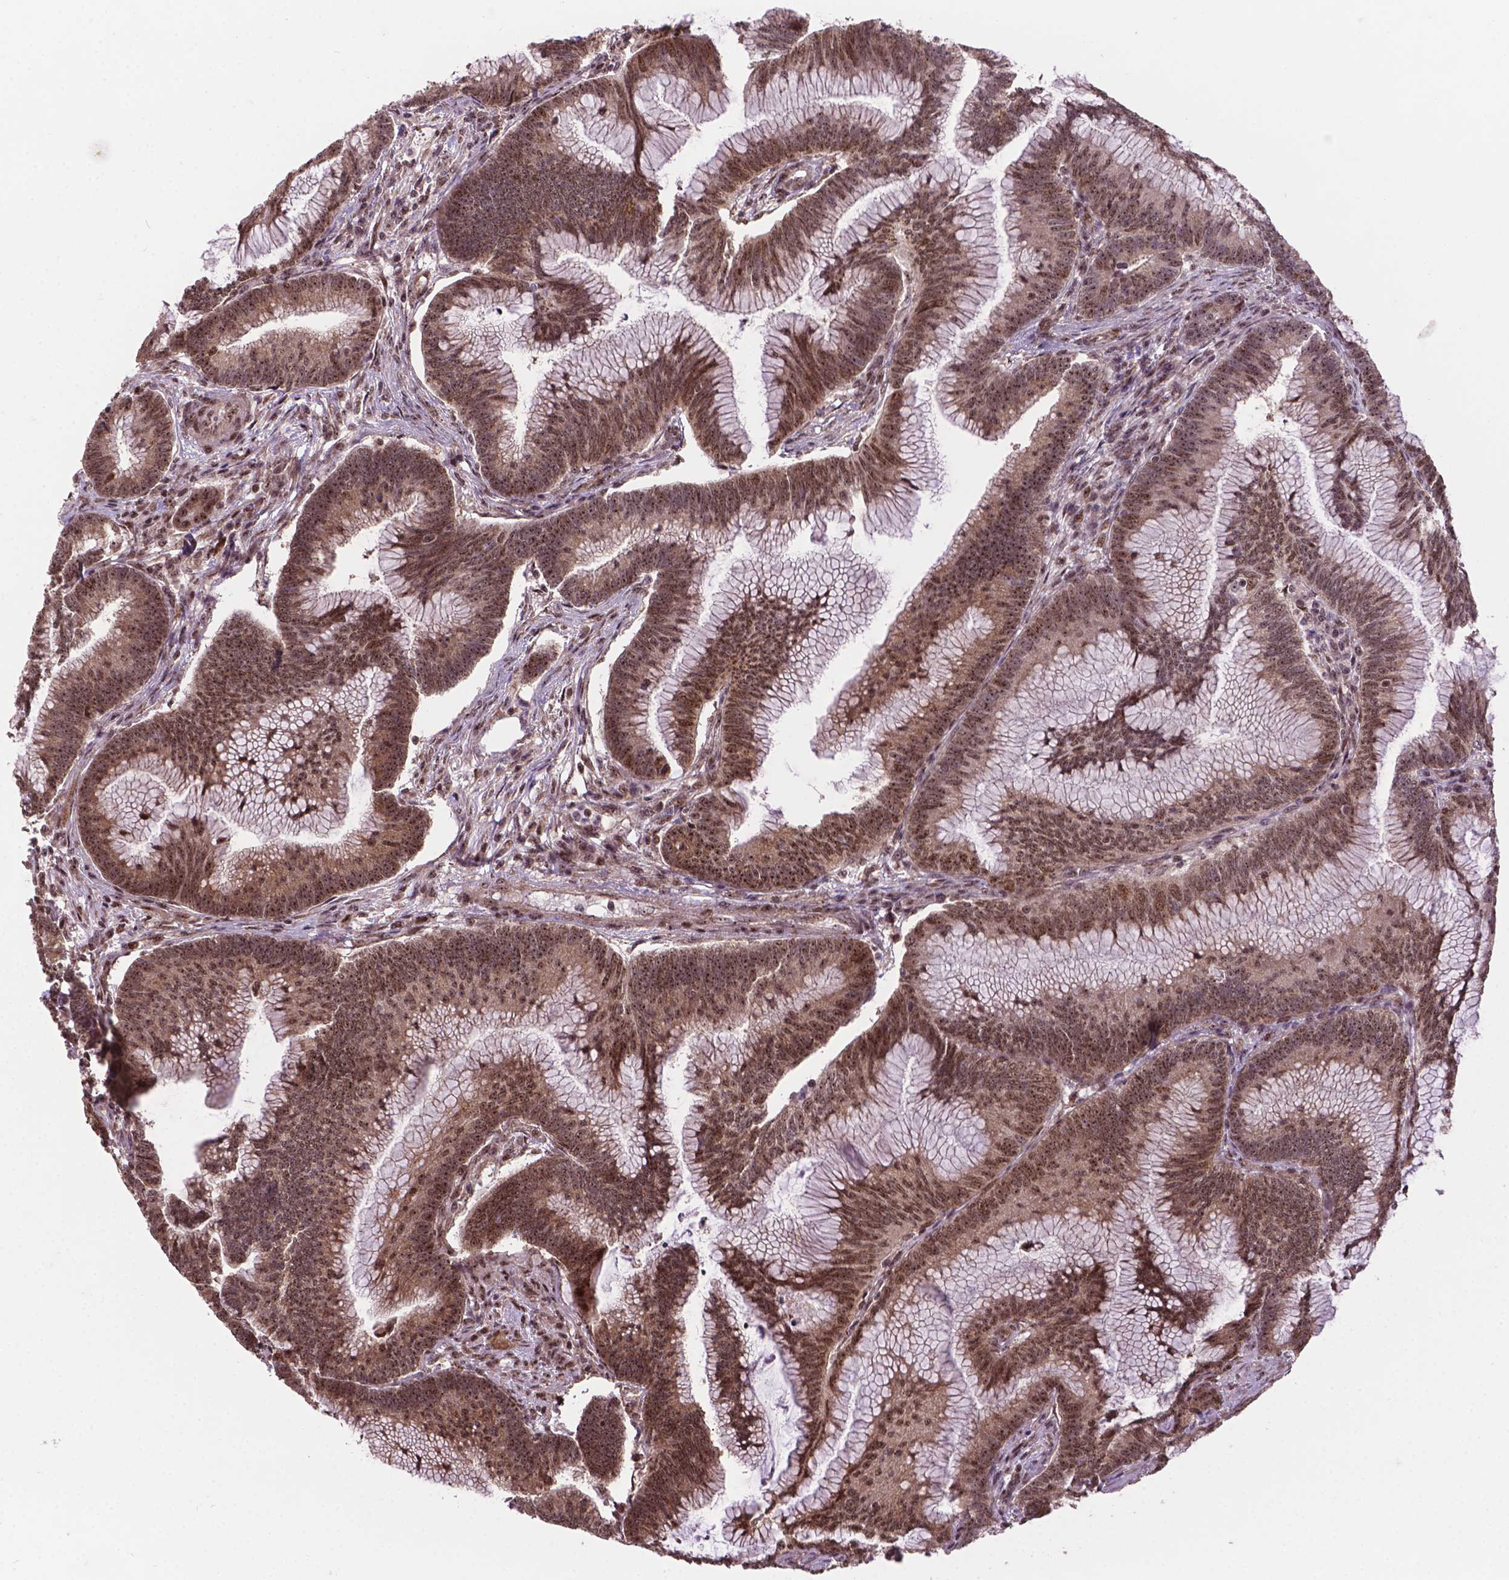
{"staining": {"intensity": "moderate", "quantity": "25%-75%", "location": "cytoplasmic/membranous,nuclear"}, "tissue": "colorectal cancer", "cell_type": "Tumor cells", "image_type": "cancer", "snomed": [{"axis": "morphology", "description": "Adenocarcinoma, NOS"}, {"axis": "topography", "description": "Colon"}], "caption": "There is medium levels of moderate cytoplasmic/membranous and nuclear expression in tumor cells of colorectal adenocarcinoma, as demonstrated by immunohistochemical staining (brown color).", "gene": "CSNK2A1", "patient": {"sex": "female", "age": 78}}